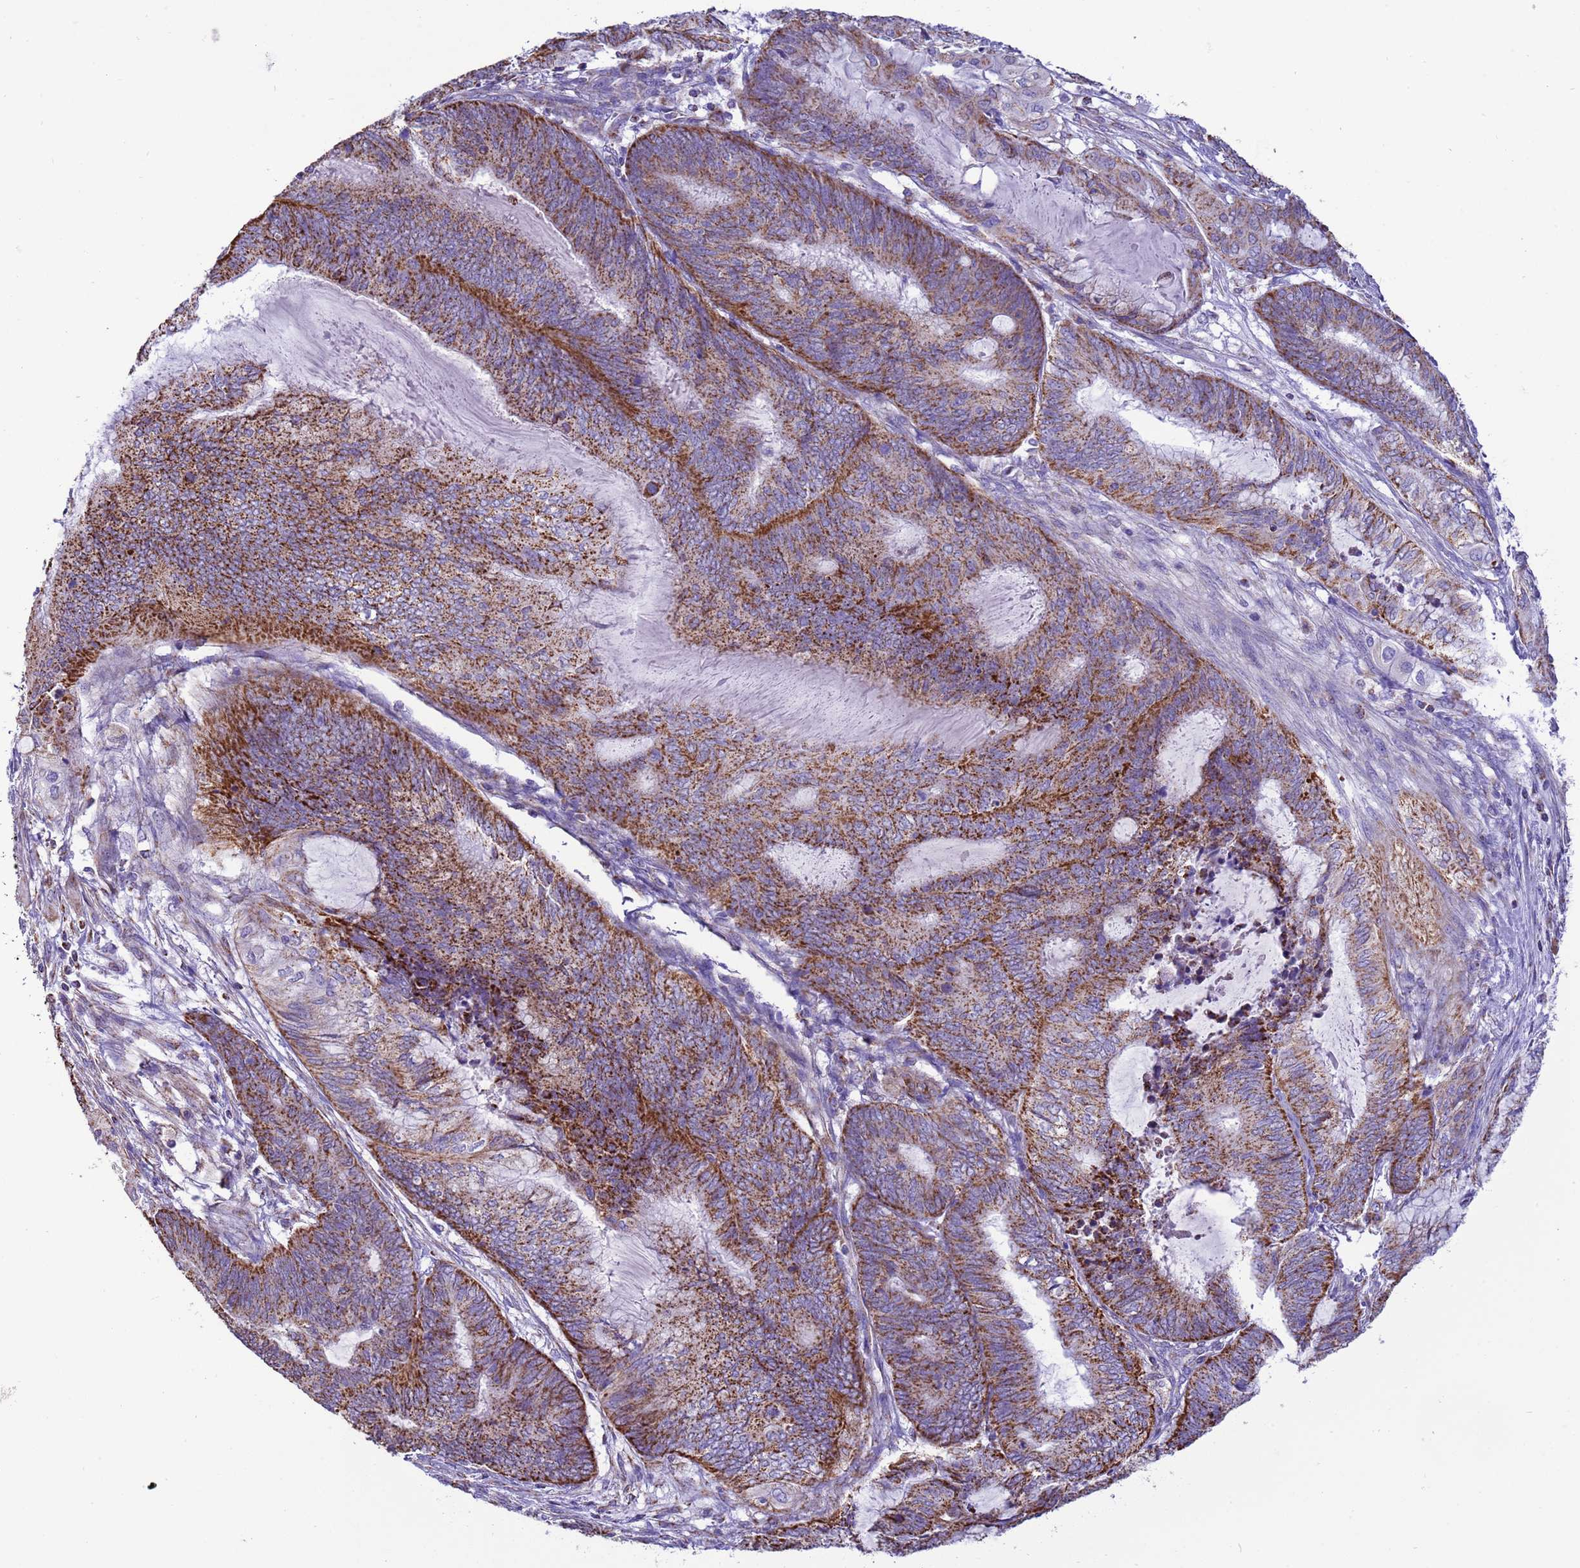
{"staining": {"intensity": "strong", "quantity": "25%-75%", "location": "cytoplasmic/membranous"}, "tissue": "endometrial cancer", "cell_type": "Tumor cells", "image_type": "cancer", "snomed": [{"axis": "morphology", "description": "Adenocarcinoma, NOS"}, {"axis": "topography", "description": "Uterus"}, {"axis": "topography", "description": "Endometrium"}], "caption": "Endometrial cancer (adenocarcinoma) stained for a protein (brown) reveals strong cytoplasmic/membranous positive positivity in about 25%-75% of tumor cells.", "gene": "RNF165", "patient": {"sex": "female", "age": 70}}